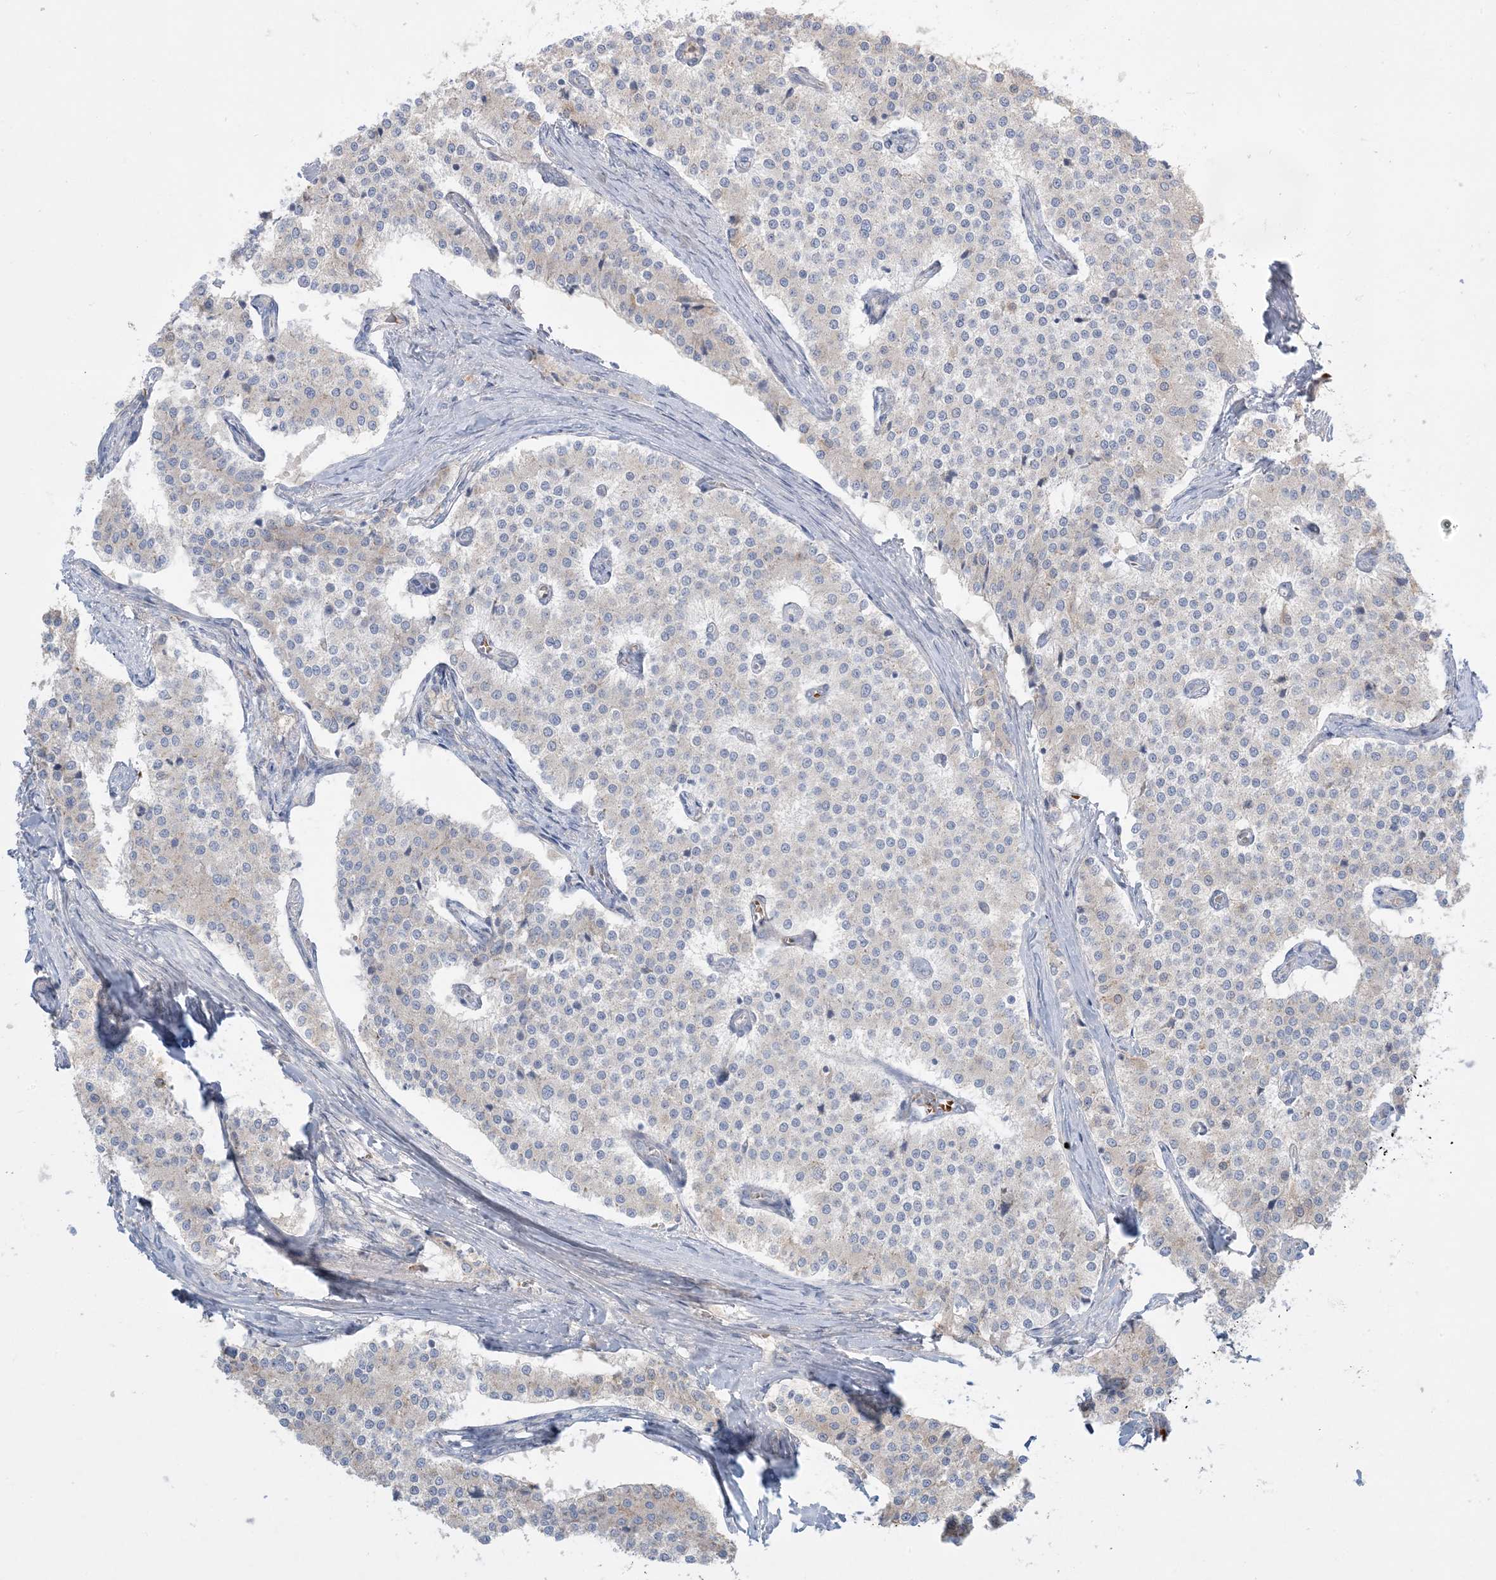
{"staining": {"intensity": "negative", "quantity": "none", "location": "none"}, "tissue": "carcinoid", "cell_type": "Tumor cells", "image_type": "cancer", "snomed": [{"axis": "morphology", "description": "Carcinoid, malignant, NOS"}, {"axis": "topography", "description": "Colon"}], "caption": "A high-resolution micrograph shows immunohistochemistry staining of carcinoid (malignant), which exhibits no significant staining in tumor cells. Brightfield microscopy of immunohistochemistry stained with DAB (3,3'-diaminobenzidine) (brown) and hematoxylin (blue), captured at high magnification.", "gene": "MMGT1", "patient": {"sex": "female", "age": 52}}